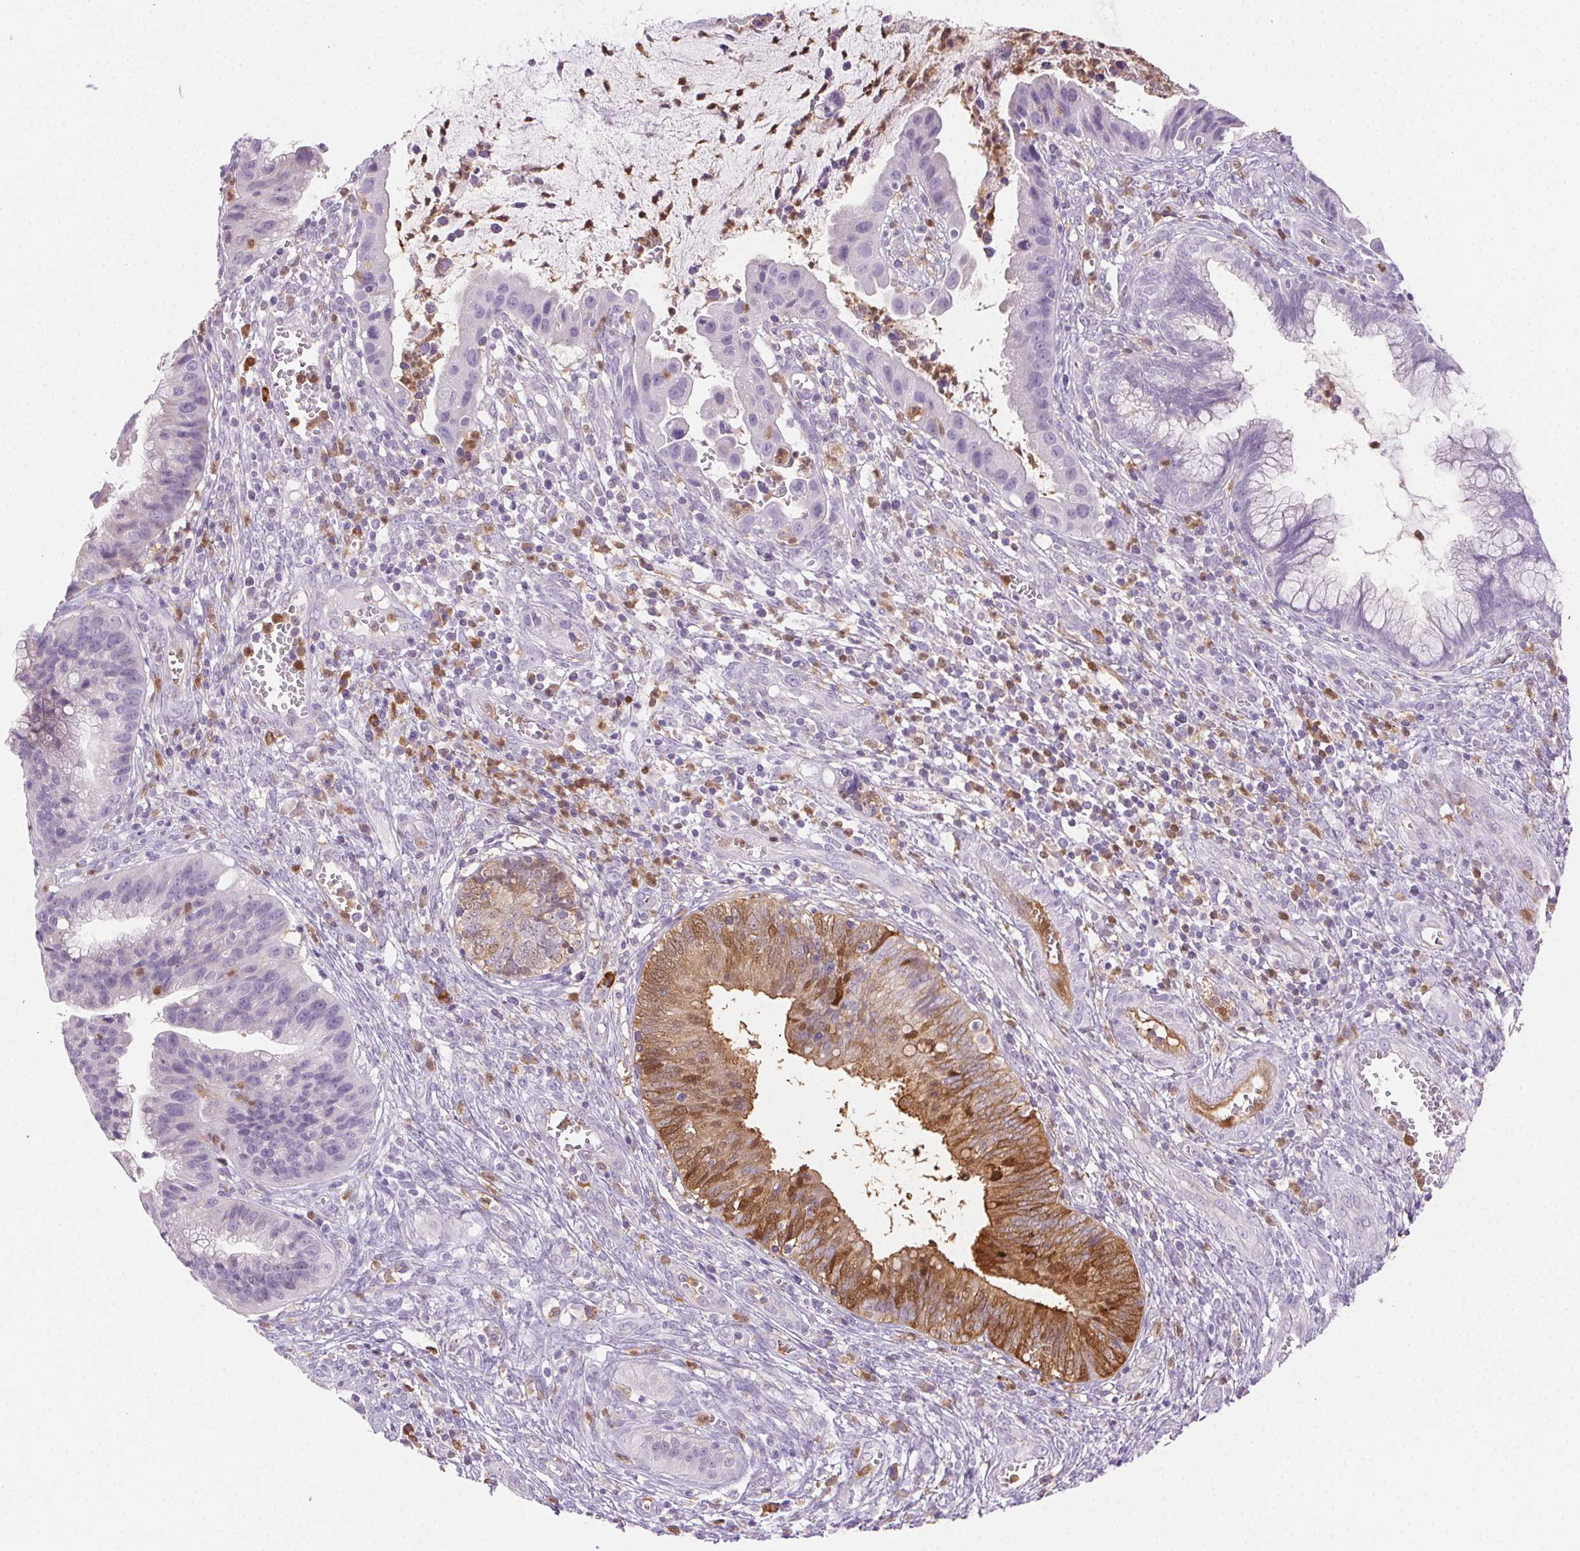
{"staining": {"intensity": "moderate", "quantity": "<25%", "location": "cytoplasmic/membranous,nuclear"}, "tissue": "cervical cancer", "cell_type": "Tumor cells", "image_type": "cancer", "snomed": [{"axis": "morphology", "description": "Adenocarcinoma, NOS"}, {"axis": "topography", "description": "Cervix"}], "caption": "This is a photomicrograph of immunohistochemistry (IHC) staining of cervical cancer (adenocarcinoma), which shows moderate staining in the cytoplasmic/membranous and nuclear of tumor cells.", "gene": "TMEM45A", "patient": {"sex": "female", "age": 34}}